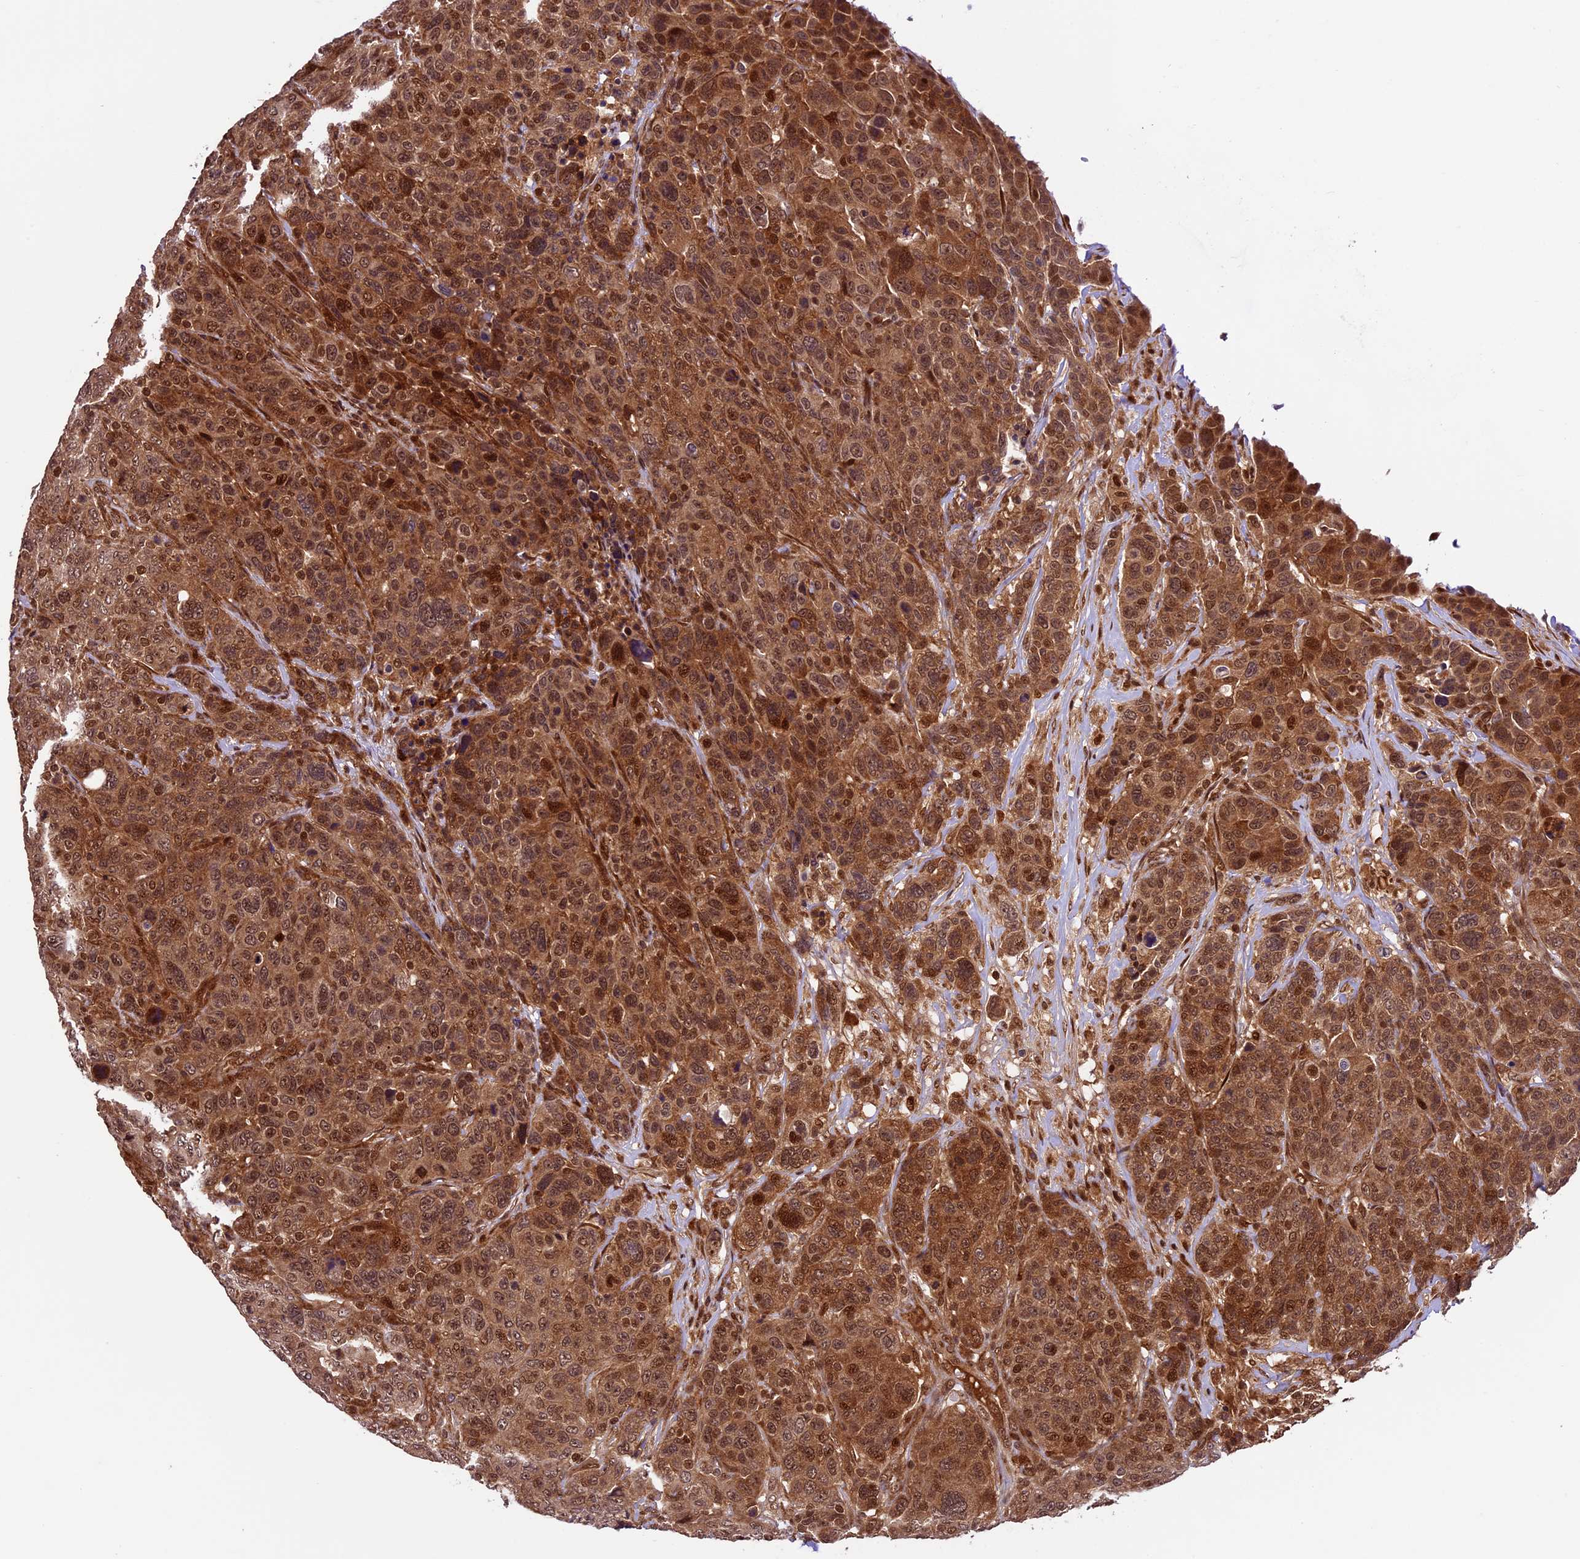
{"staining": {"intensity": "strong", "quantity": ">75%", "location": "cytoplasmic/membranous,nuclear"}, "tissue": "breast cancer", "cell_type": "Tumor cells", "image_type": "cancer", "snomed": [{"axis": "morphology", "description": "Duct carcinoma"}, {"axis": "topography", "description": "Breast"}], "caption": "A histopathology image of infiltrating ductal carcinoma (breast) stained for a protein shows strong cytoplasmic/membranous and nuclear brown staining in tumor cells.", "gene": "DHX38", "patient": {"sex": "female", "age": 37}}